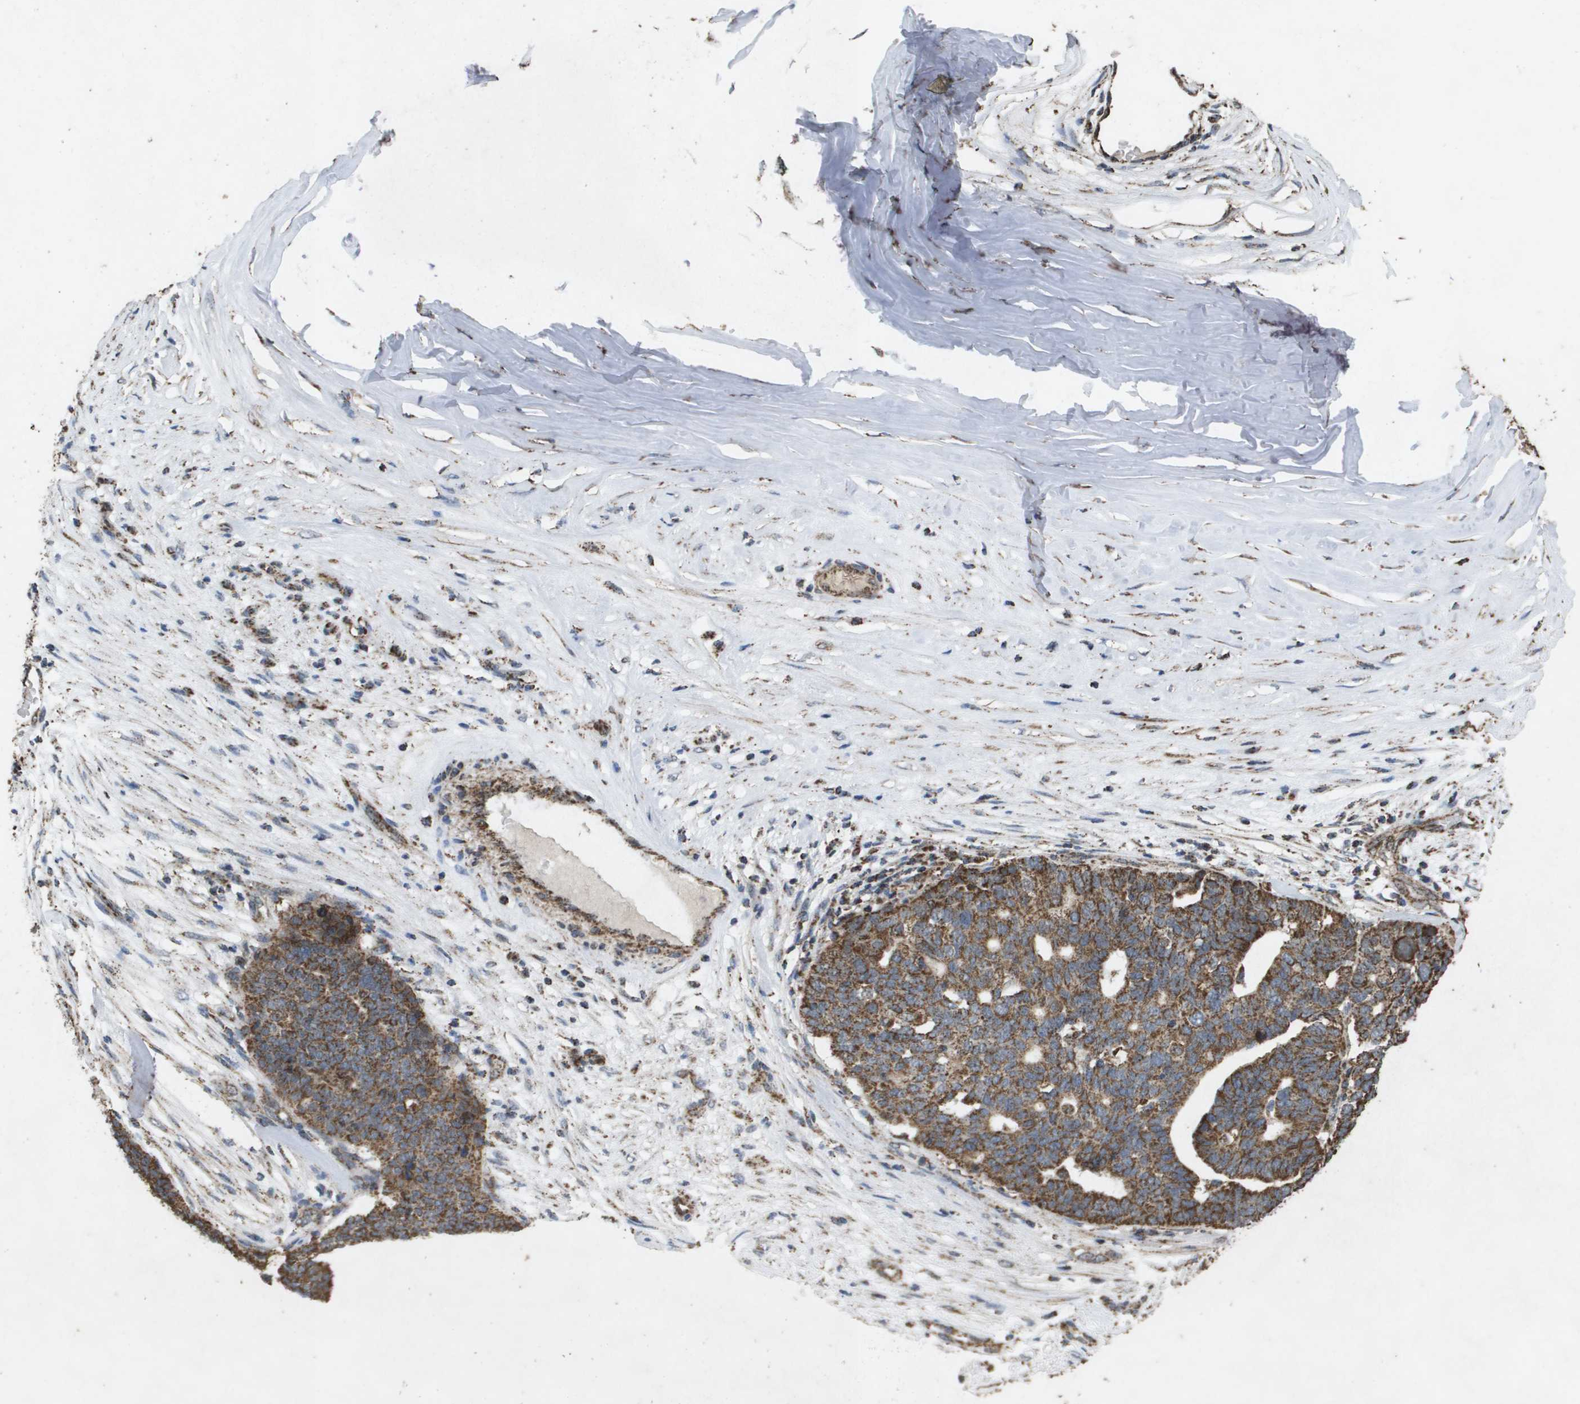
{"staining": {"intensity": "moderate", "quantity": ">75%", "location": "cytoplasmic/membranous"}, "tissue": "ovarian cancer", "cell_type": "Tumor cells", "image_type": "cancer", "snomed": [{"axis": "morphology", "description": "Cystadenocarcinoma, serous, NOS"}, {"axis": "topography", "description": "Ovary"}], "caption": "Immunohistochemical staining of ovarian cancer (serous cystadenocarcinoma) displays medium levels of moderate cytoplasmic/membranous protein expression in approximately >75% of tumor cells.", "gene": "HSPE1", "patient": {"sex": "female", "age": 59}}